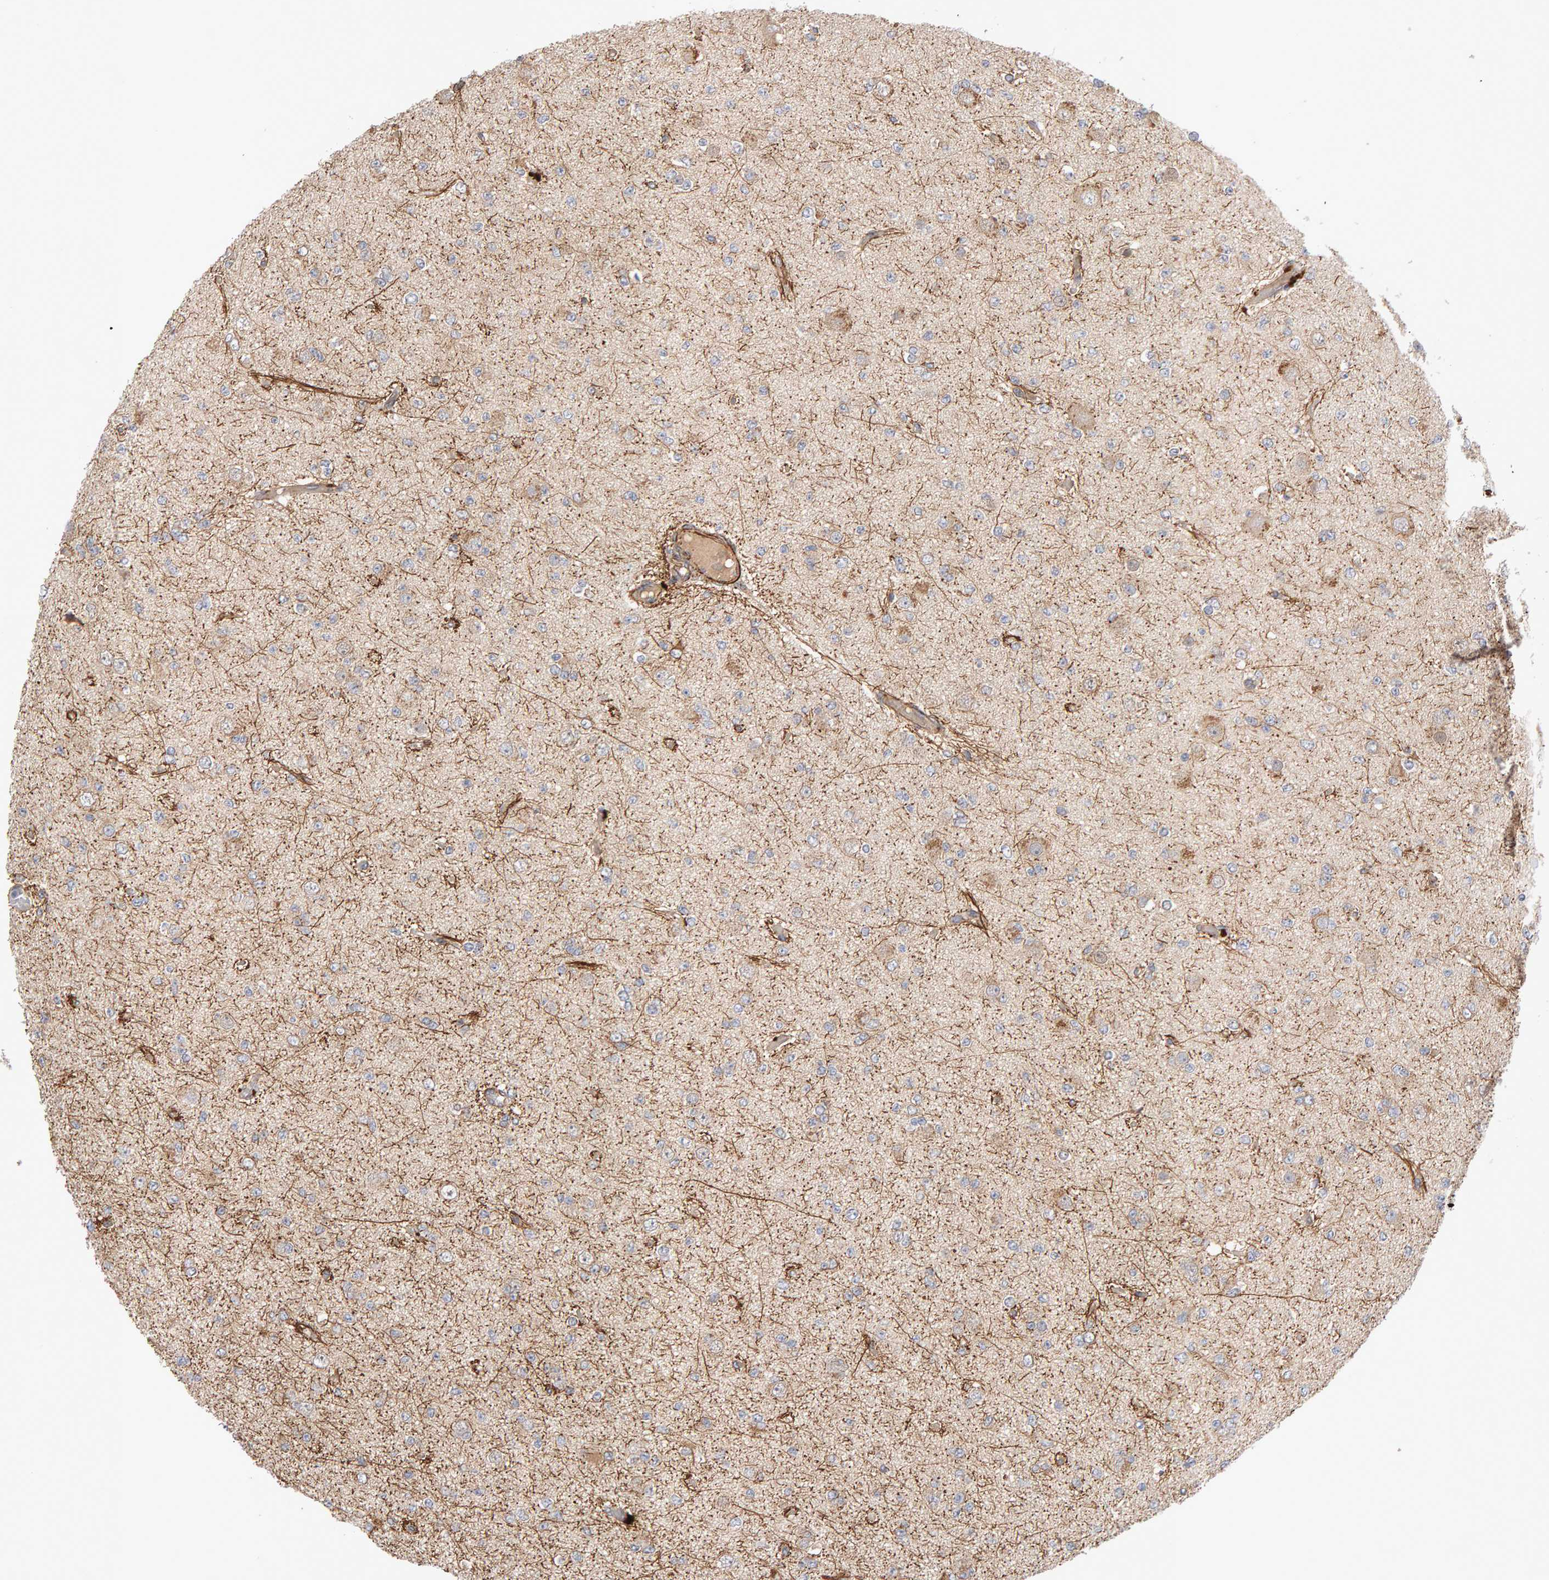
{"staining": {"intensity": "weak", "quantity": ">75%", "location": "cytoplasmic/membranous"}, "tissue": "glioma", "cell_type": "Tumor cells", "image_type": "cancer", "snomed": [{"axis": "morphology", "description": "Glioma, malignant, Low grade"}, {"axis": "topography", "description": "Brain"}], "caption": "Tumor cells display low levels of weak cytoplasmic/membranous staining in approximately >75% of cells in glioma.", "gene": "RNF19A", "patient": {"sex": "female", "age": 22}}